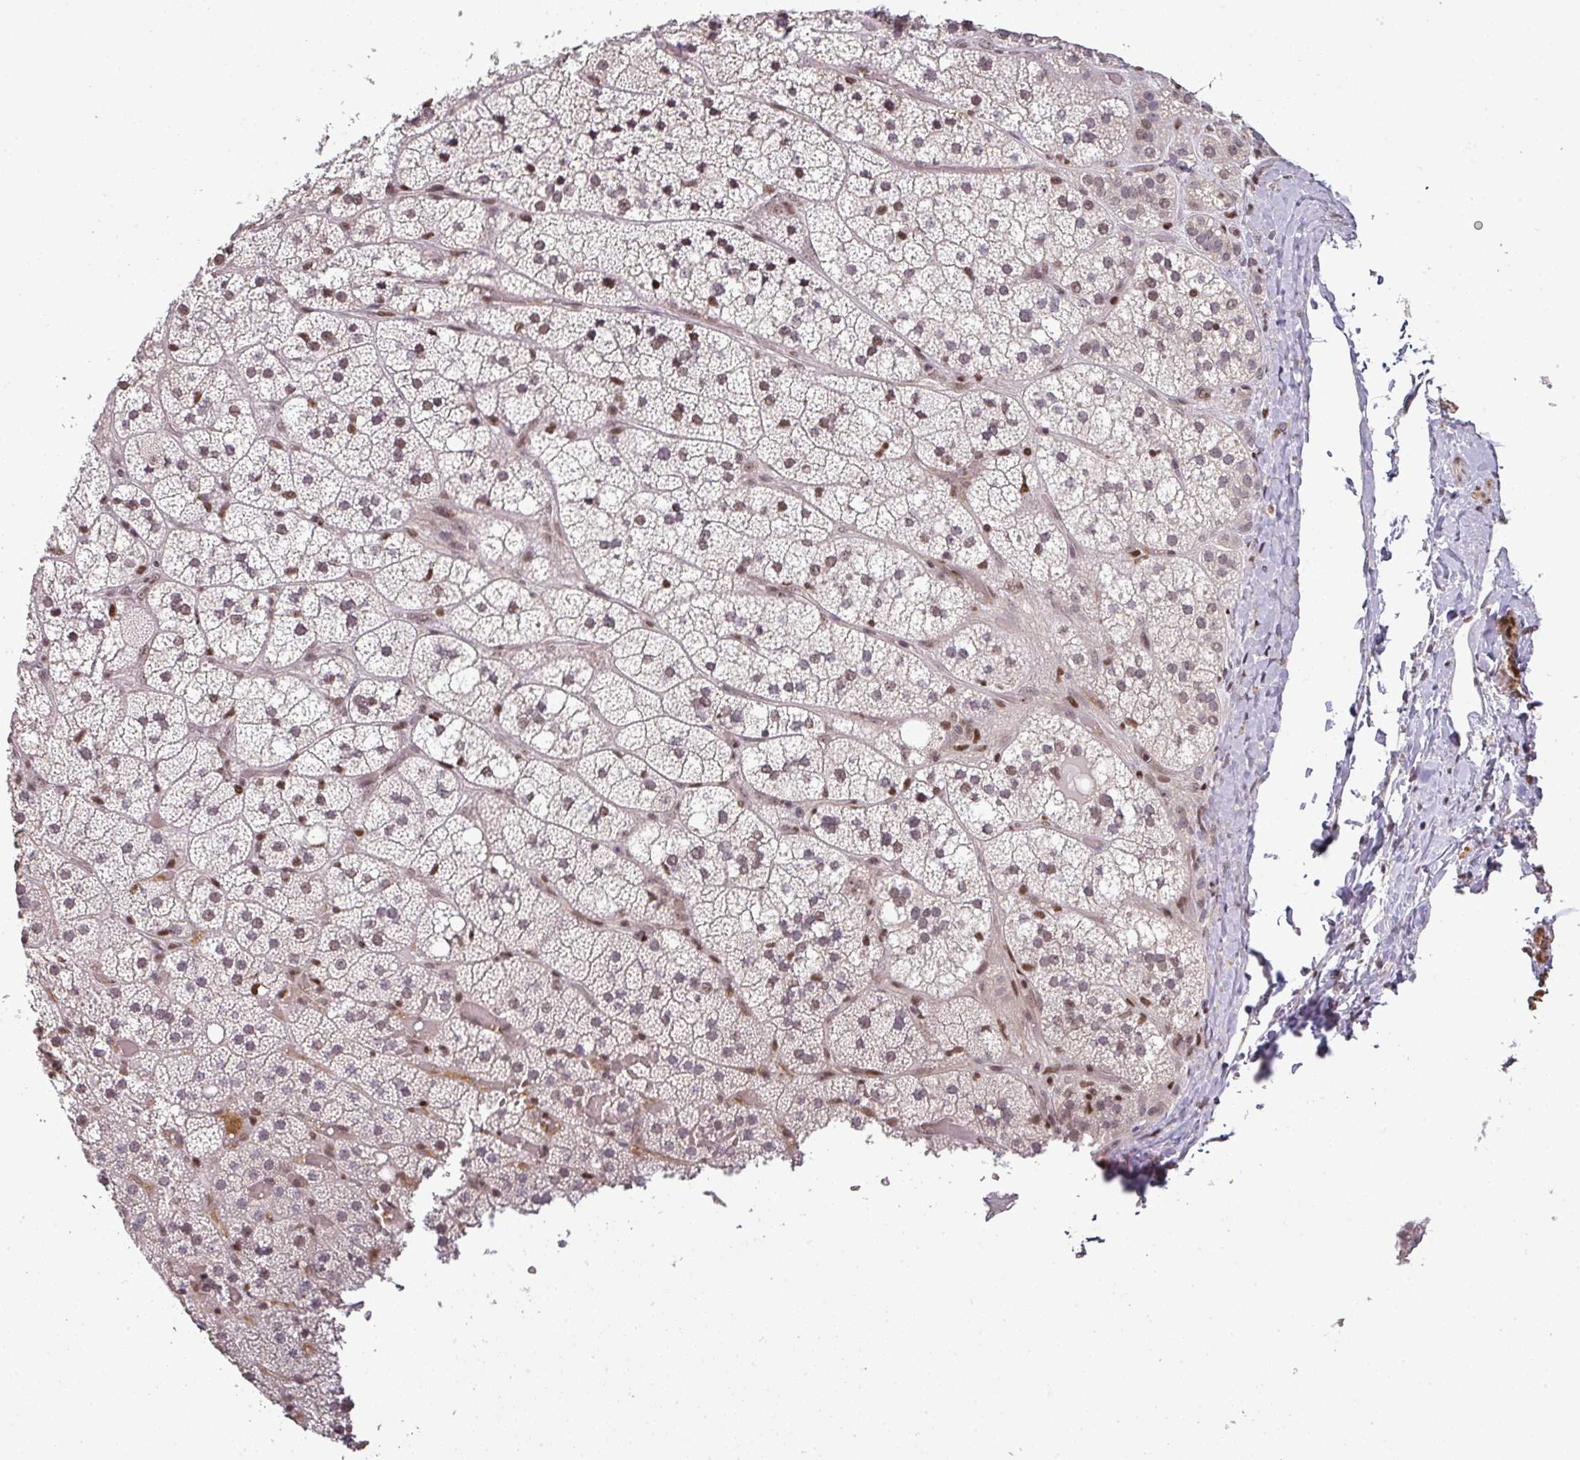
{"staining": {"intensity": "weak", "quantity": ">75%", "location": "nuclear"}, "tissue": "adrenal gland", "cell_type": "Glandular cells", "image_type": "normal", "snomed": [{"axis": "morphology", "description": "Normal tissue, NOS"}, {"axis": "topography", "description": "Adrenal gland"}], "caption": "Immunohistochemical staining of benign adrenal gland exhibits low levels of weak nuclear expression in approximately >75% of glandular cells. Immunohistochemistry stains the protein of interest in brown and the nuclei are stained blue.", "gene": "GPRIN2", "patient": {"sex": "male", "age": 53}}